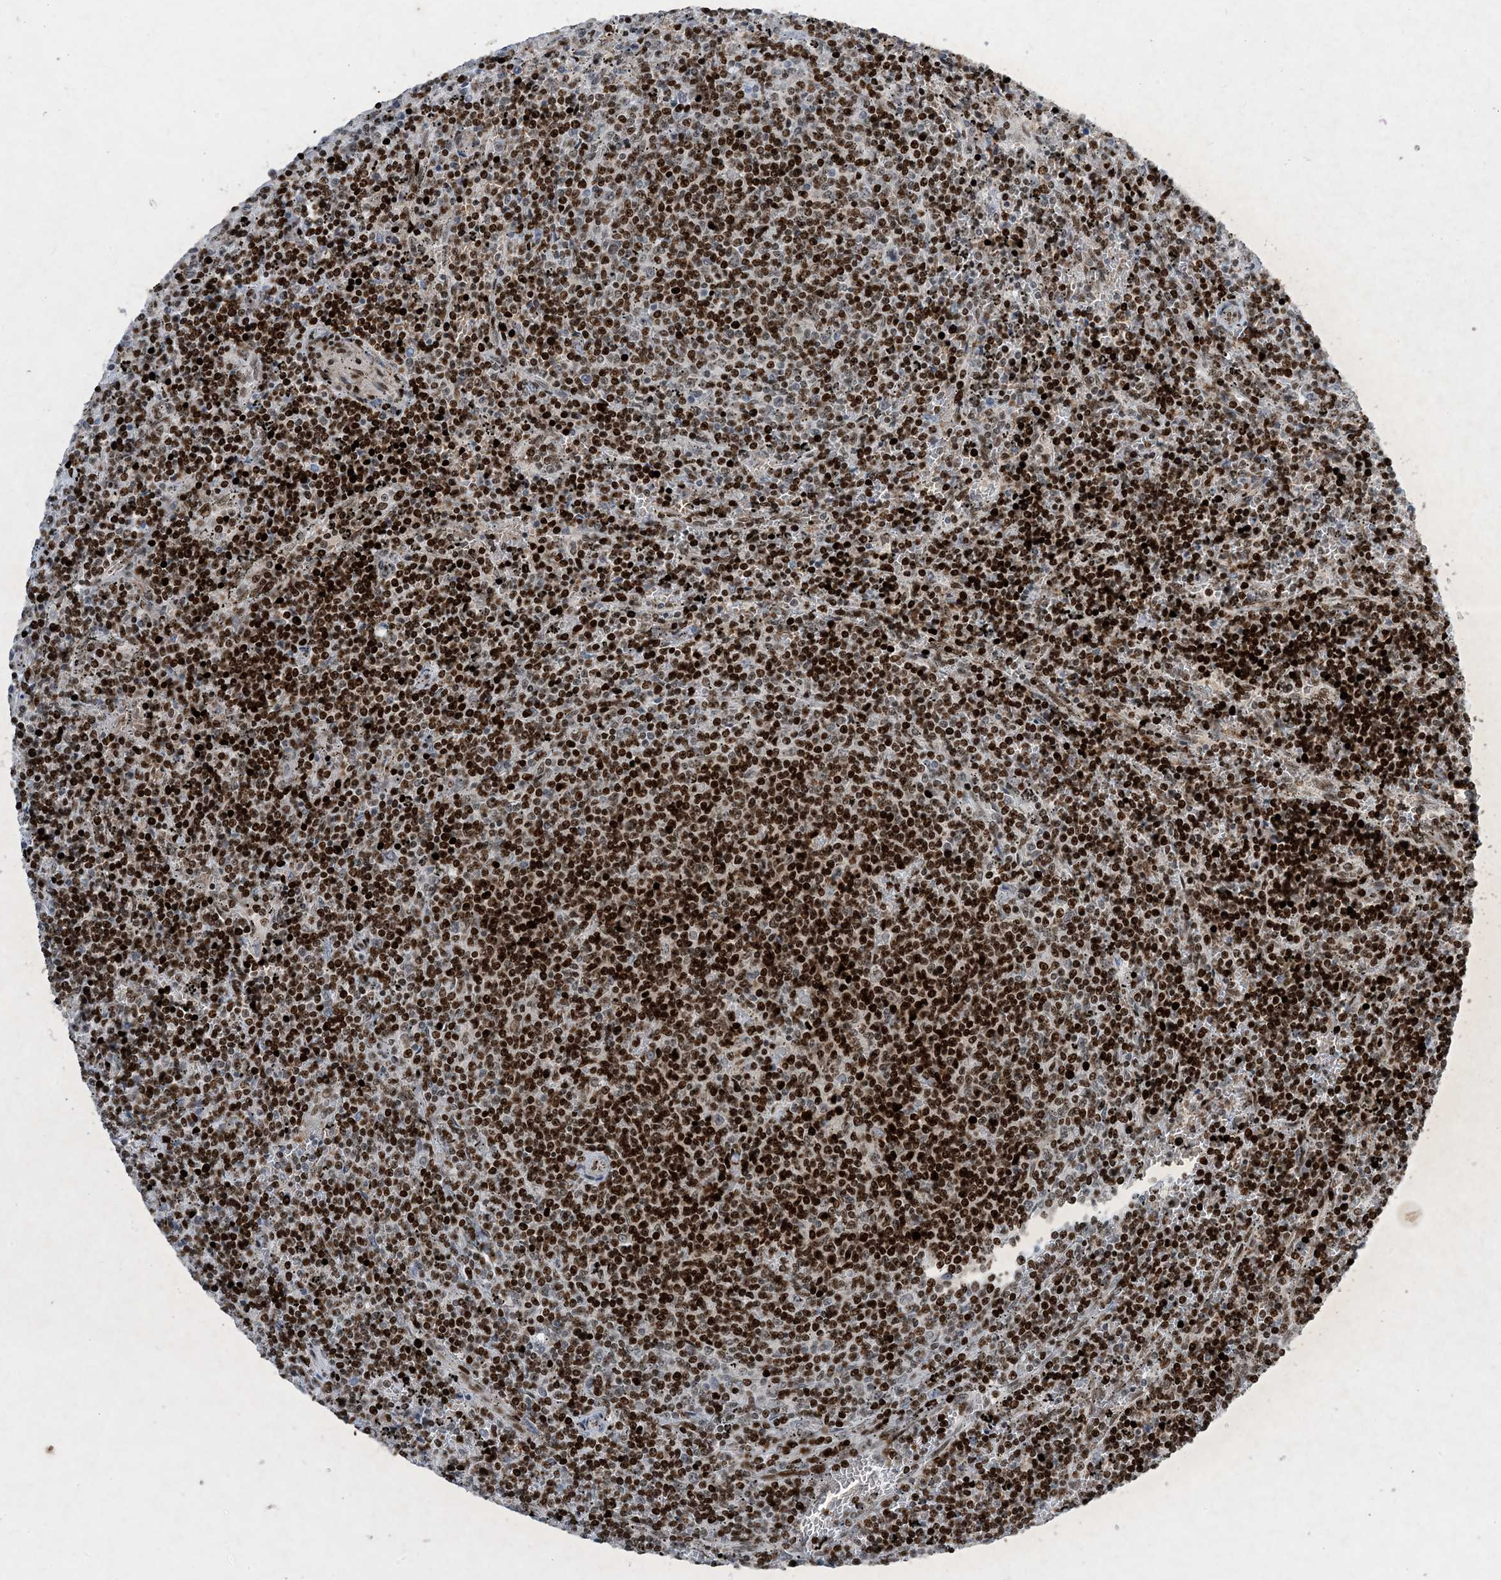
{"staining": {"intensity": "strong", "quantity": "25%-75%", "location": "nuclear"}, "tissue": "lymphoma", "cell_type": "Tumor cells", "image_type": "cancer", "snomed": [{"axis": "morphology", "description": "Malignant lymphoma, non-Hodgkin's type, Low grade"}, {"axis": "topography", "description": "Spleen"}], "caption": "An immunohistochemistry (IHC) histopathology image of neoplastic tissue is shown. Protein staining in brown shows strong nuclear positivity in malignant lymphoma, non-Hodgkin's type (low-grade) within tumor cells.", "gene": "SLC25A53", "patient": {"sex": "female", "age": 50}}